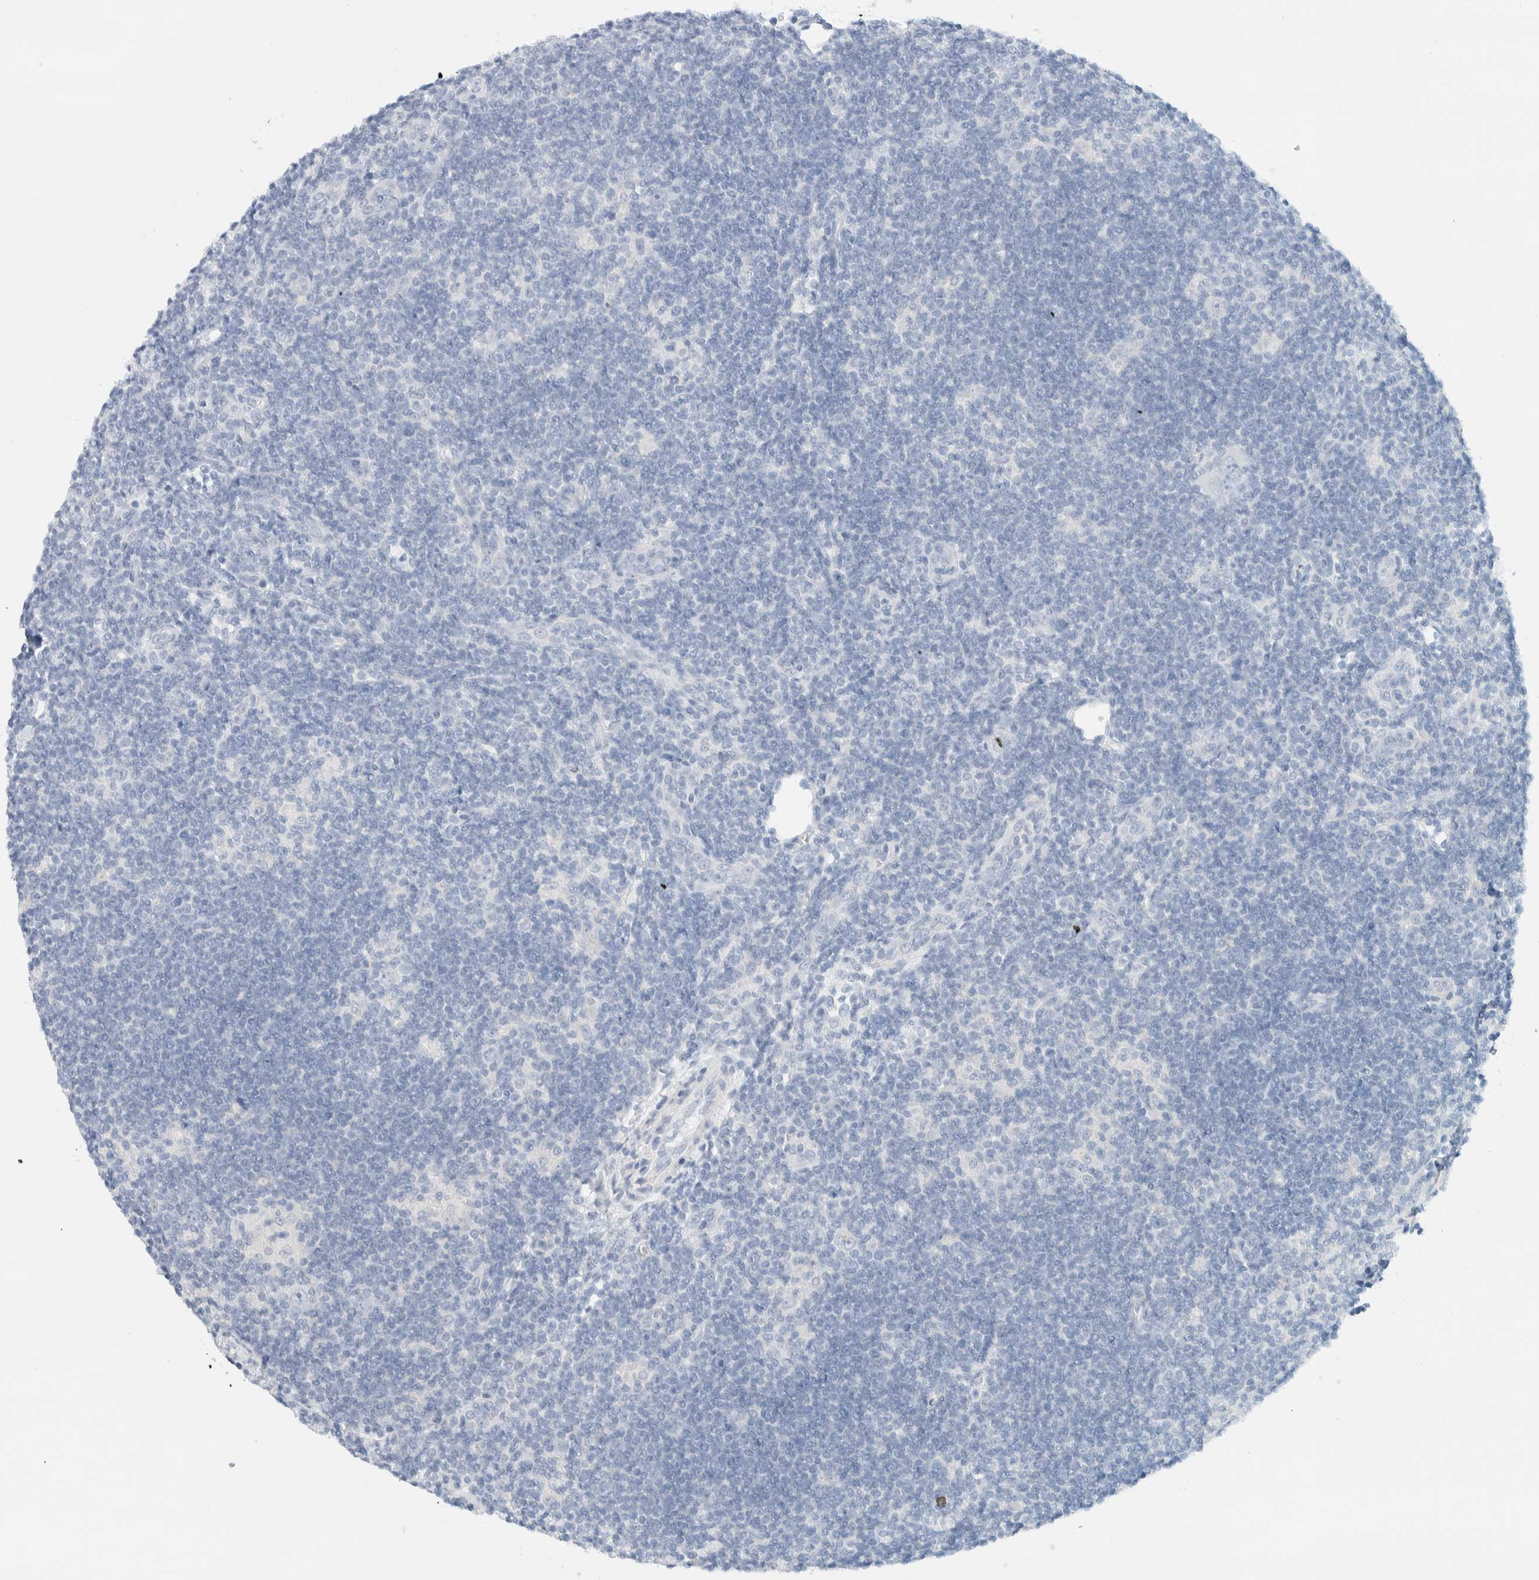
{"staining": {"intensity": "negative", "quantity": "none", "location": "none"}, "tissue": "lymphoma", "cell_type": "Tumor cells", "image_type": "cancer", "snomed": [{"axis": "morphology", "description": "Hodgkin's disease, NOS"}, {"axis": "topography", "description": "Lymph node"}], "caption": "IHC photomicrograph of neoplastic tissue: Hodgkin's disease stained with DAB shows no significant protein positivity in tumor cells.", "gene": "ALOX12B", "patient": {"sex": "female", "age": 57}}